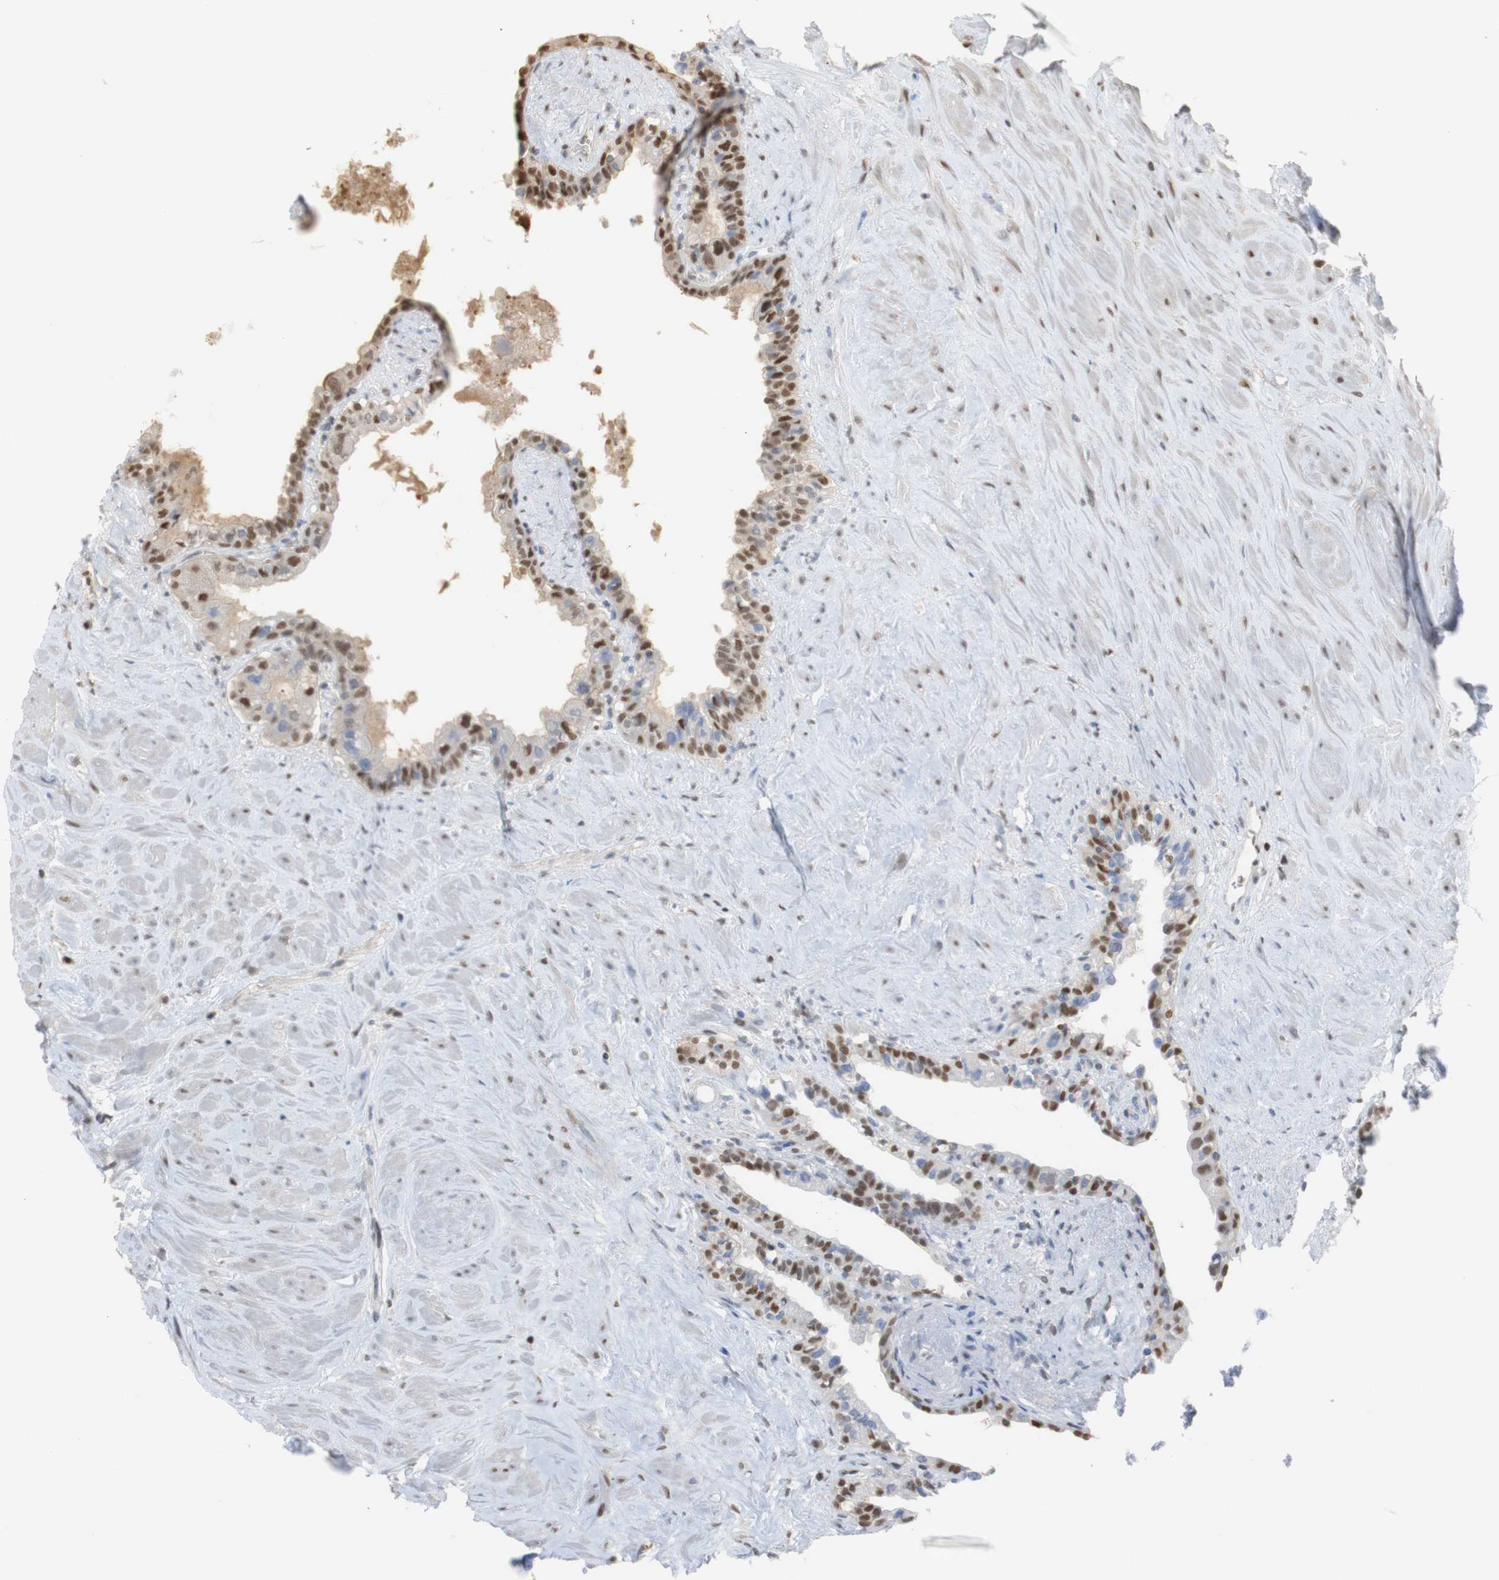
{"staining": {"intensity": "moderate", "quantity": ">75%", "location": "nuclear"}, "tissue": "seminal vesicle", "cell_type": "Glandular cells", "image_type": "normal", "snomed": [{"axis": "morphology", "description": "Normal tissue, NOS"}, {"axis": "topography", "description": "Seminal veicle"}], "caption": "IHC histopathology image of normal seminal vesicle stained for a protein (brown), which demonstrates medium levels of moderate nuclear expression in about >75% of glandular cells.", "gene": "NAP1L4", "patient": {"sex": "male", "age": 63}}